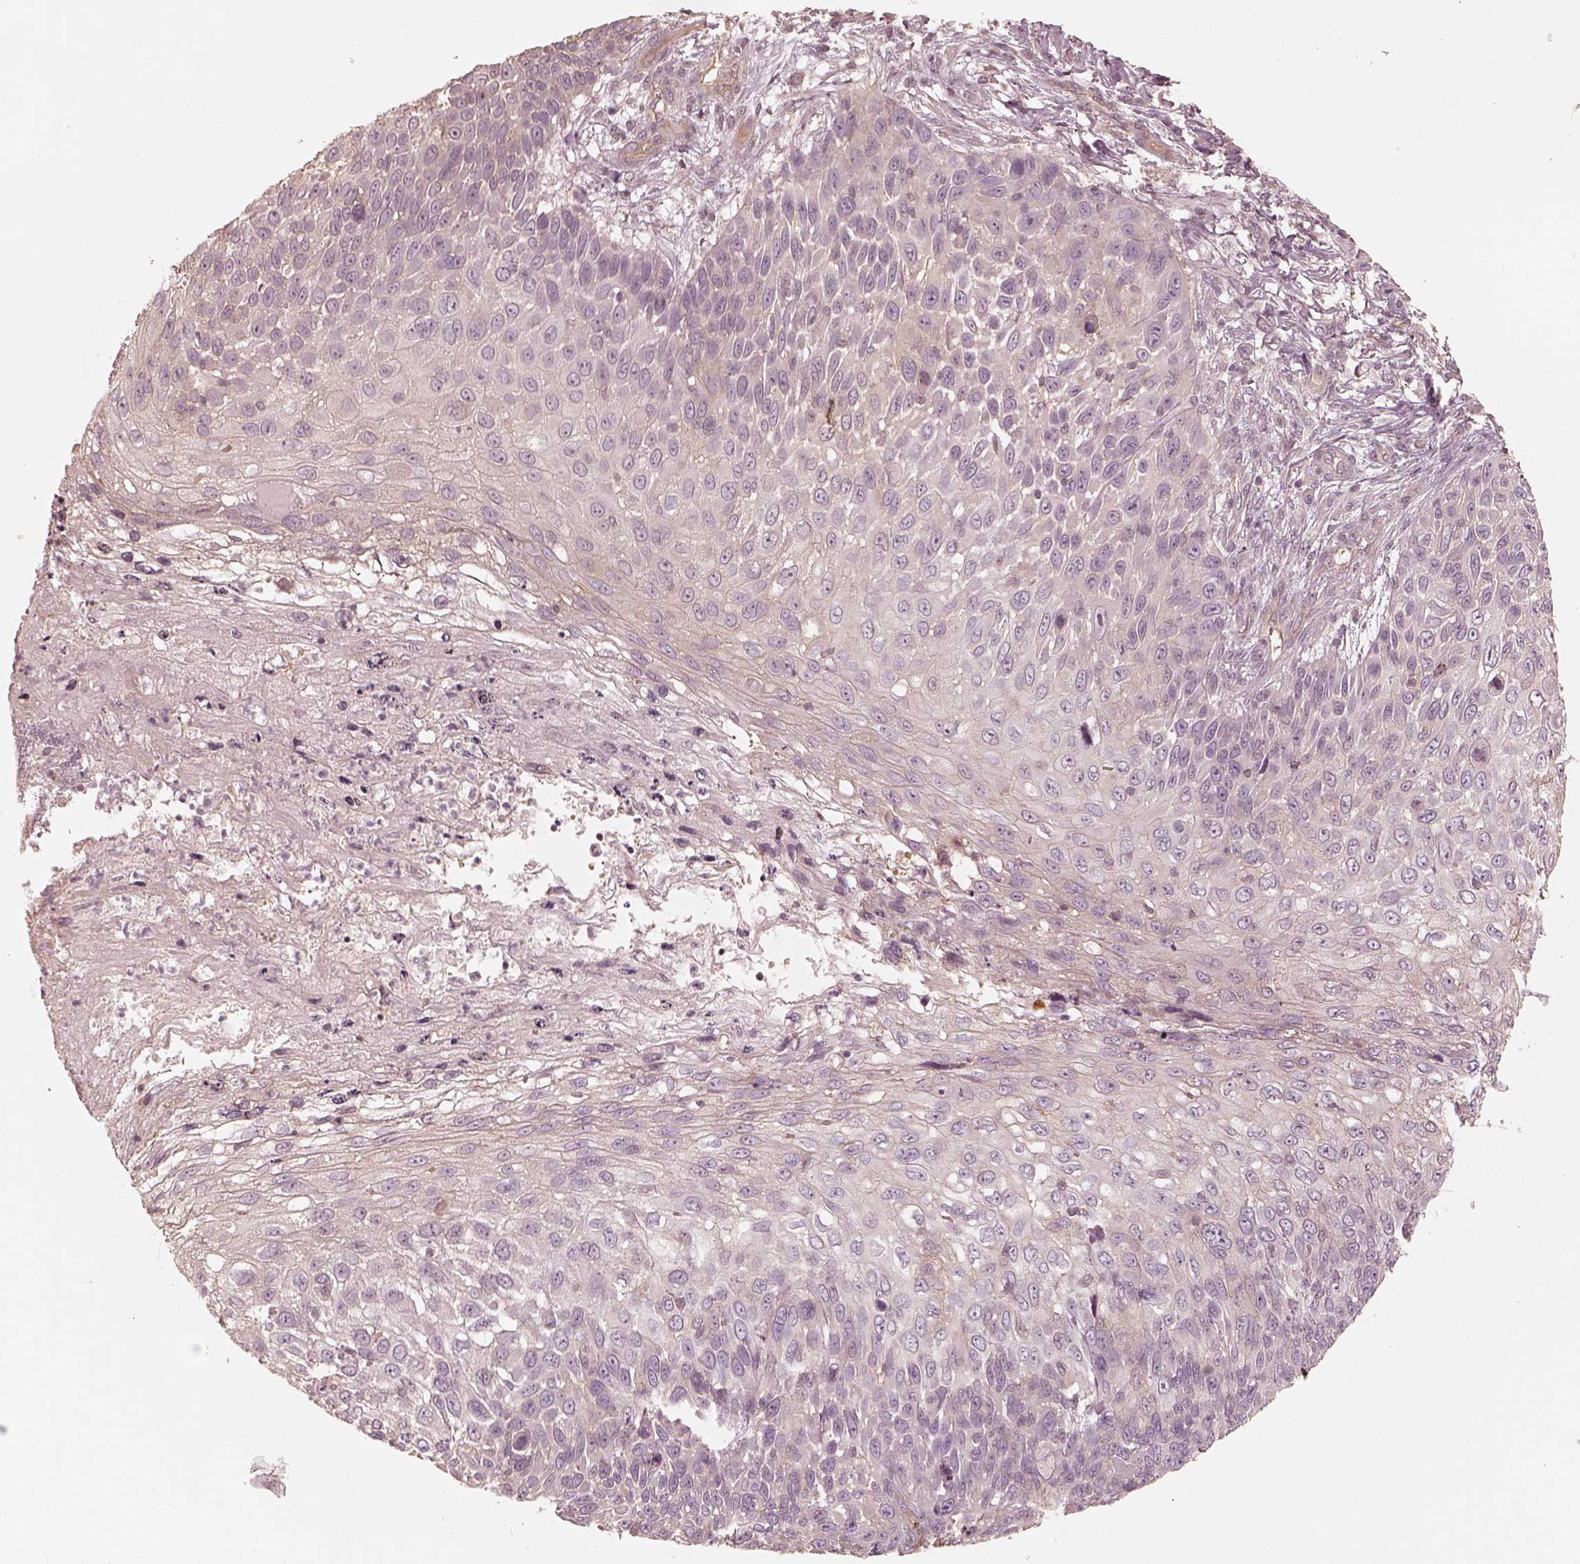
{"staining": {"intensity": "negative", "quantity": "none", "location": "none"}, "tissue": "skin cancer", "cell_type": "Tumor cells", "image_type": "cancer", "snomed": [{"axis": "morphology", "description": "Squamous cell carcinoma, NOS"}, {"axis": "topography", "description": "Skin"}], "caption": "A micrograph of human skin cancer is negative for staining in tumor cells.", "gene": "KIF5C", "patient": {"sex": "male", "age": 92}}